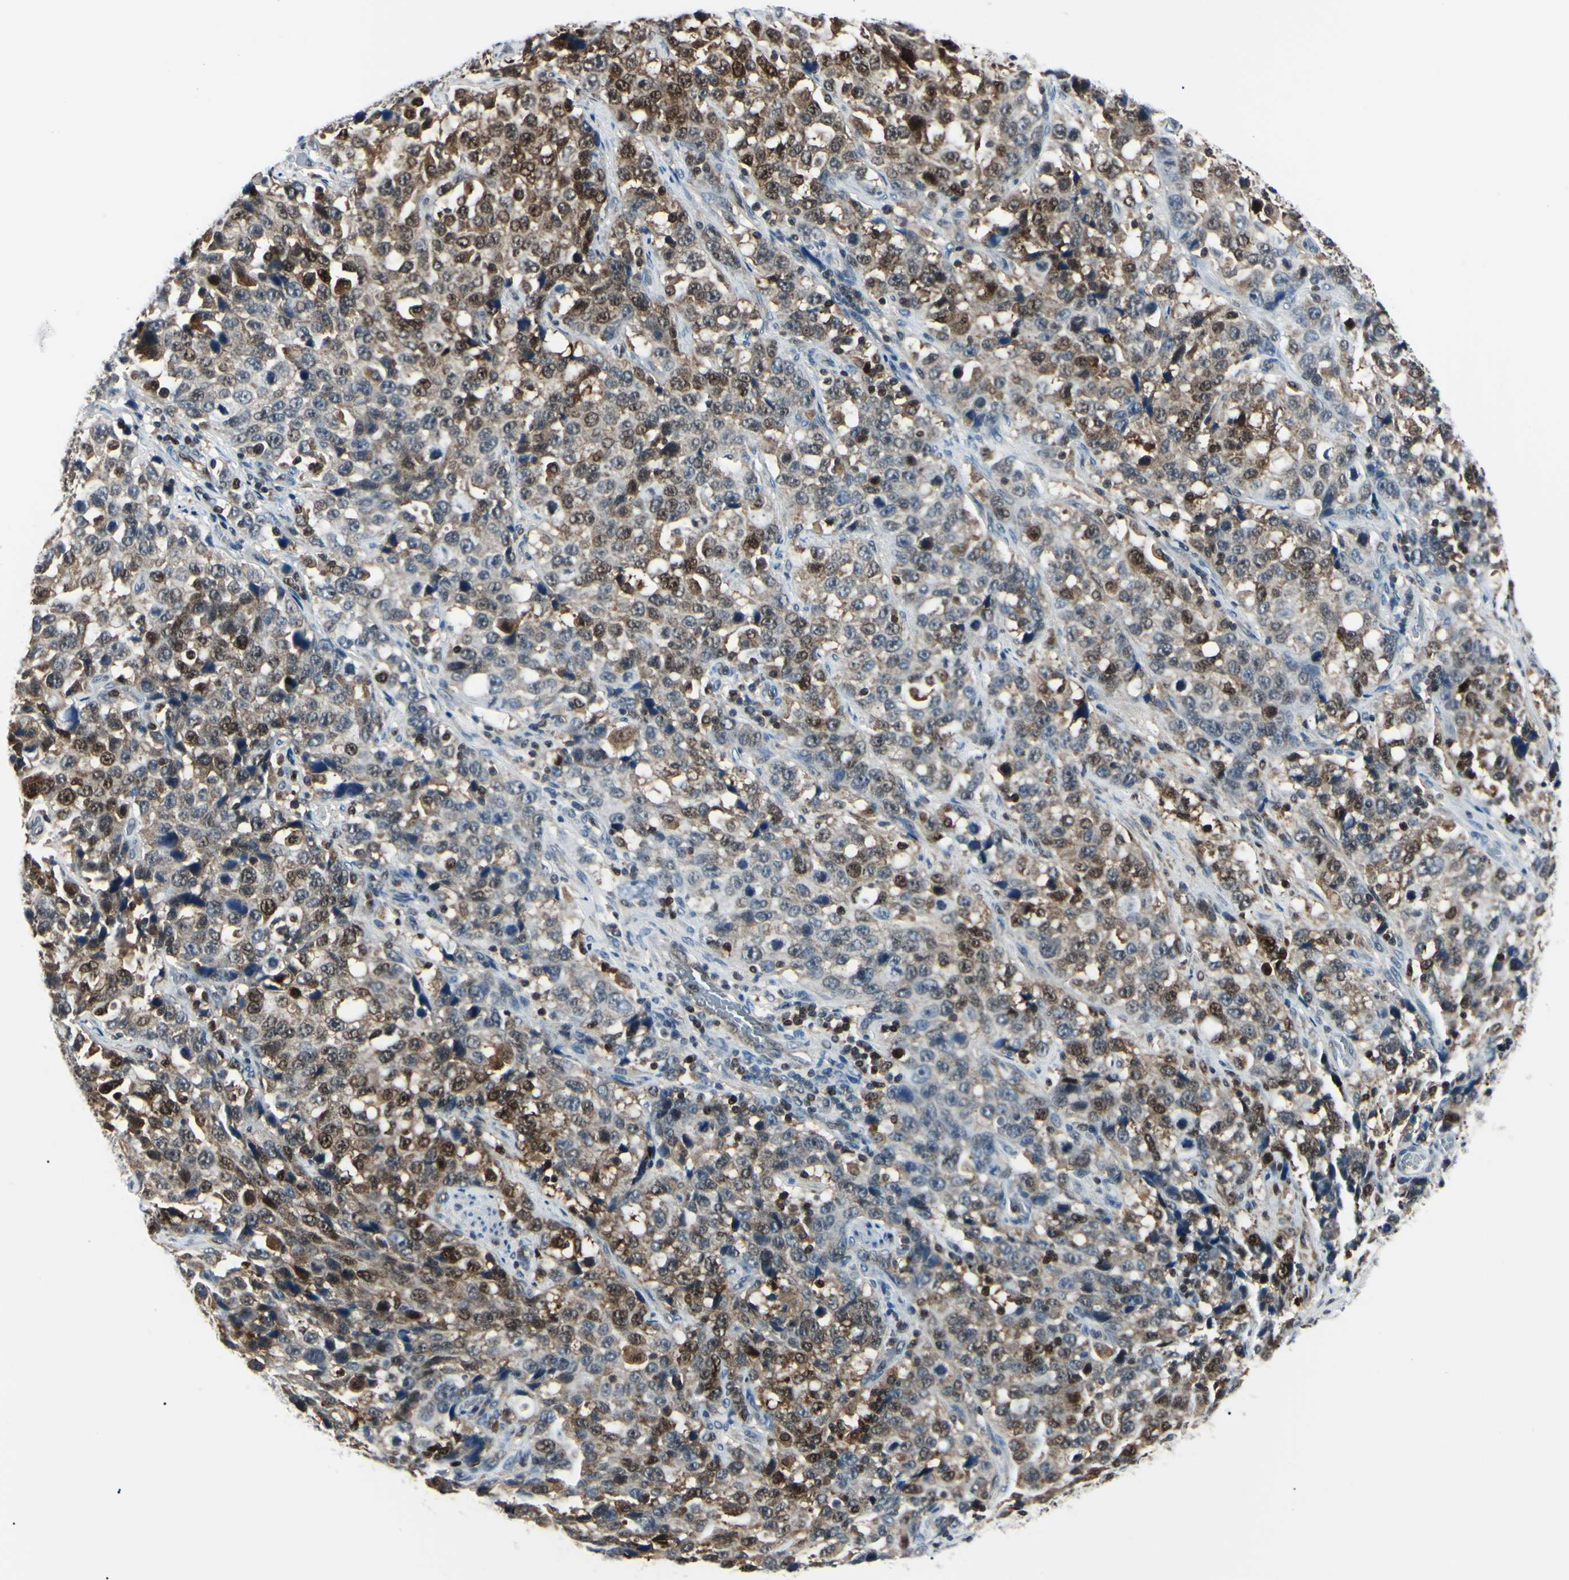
{"staining": {"intensity": "moderate", "quantity": "25%-75%", "location": "cytoplasmic/membranous,nuclear"}, "tissue": "stomach cancer", "cell_type": "Tumor cells", "image_type": "cancer", "snomed": [{"axis": "morphology", "description": "Normal tissue, NOS"}, {"axis": "morphology", "description": "Adenocarcinoma, NOS"}, {"axis": "topography", "description": "Stomach"}], "caption": "The micrograph reveals immunohistochemical staining of stomach adenocarcinoma. There is moderate cytoplasmic/membranous and nuclear staining is appreciated in about 25%-75% of tumor cells.", "gene": "PGK1", "patient": {"sex": "male", "age": 48}}